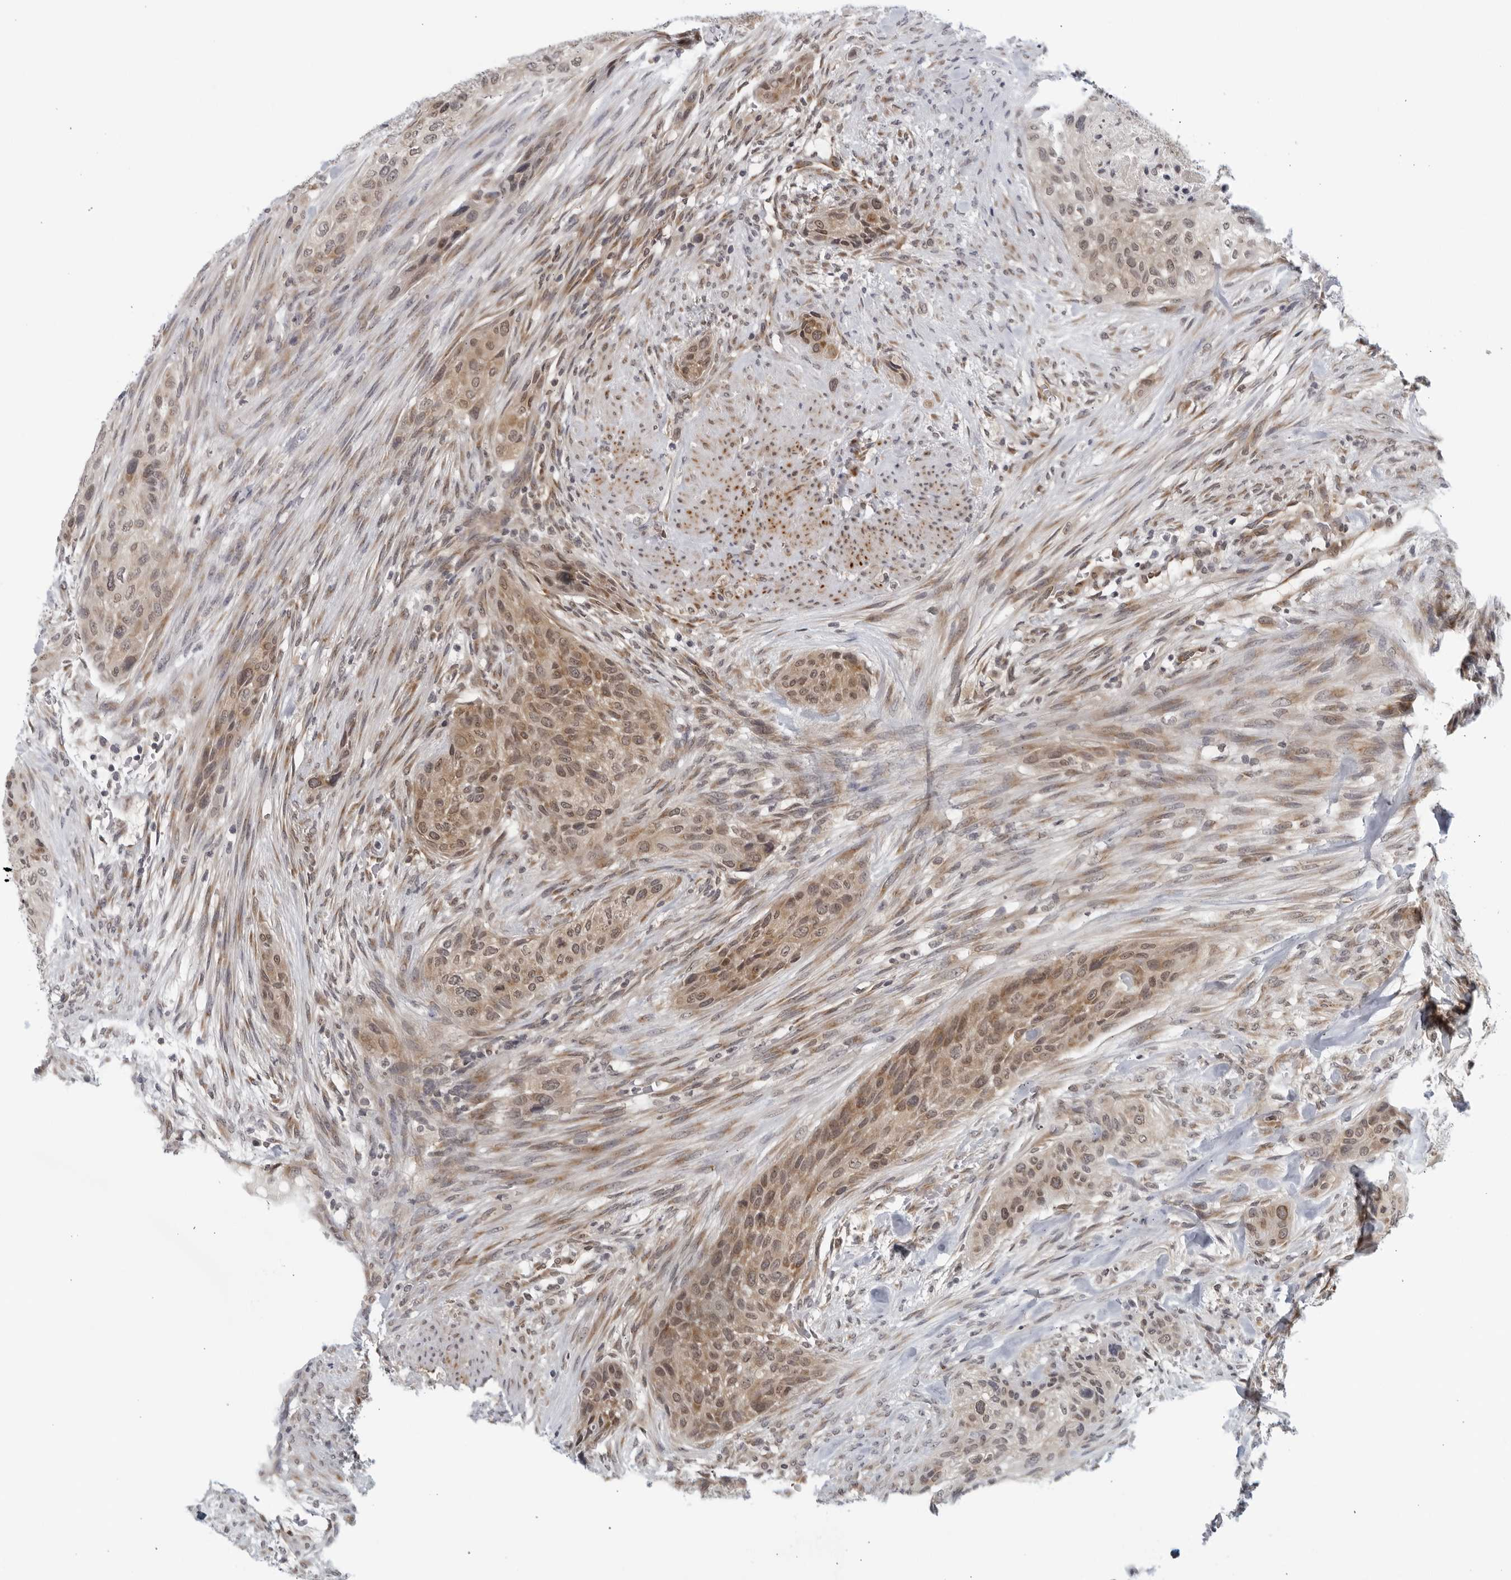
{"staining": {"intensity": "weak", "quantity": ">75%", "location": "cytoplasmic/membranous,nuclear"}, "tissue": "urothelial cancer", "cell_type": "Tumor cells", "image_type": "cancer", "snomed": [{"axis": "morphology", "description": "Urothelial carcinoma, High grade"}, {"axis": "topography", "description": "Urinary bladder"}], "caption": "This is a photomicrograph of IHC staining of urothelial carcinoma (high-grade), which shows weak expression in the cytoplasmic/membranous and nuclear of tumor cells.", "gene": "RC3H1", "patient": {"sex": "male", "age": 35}}